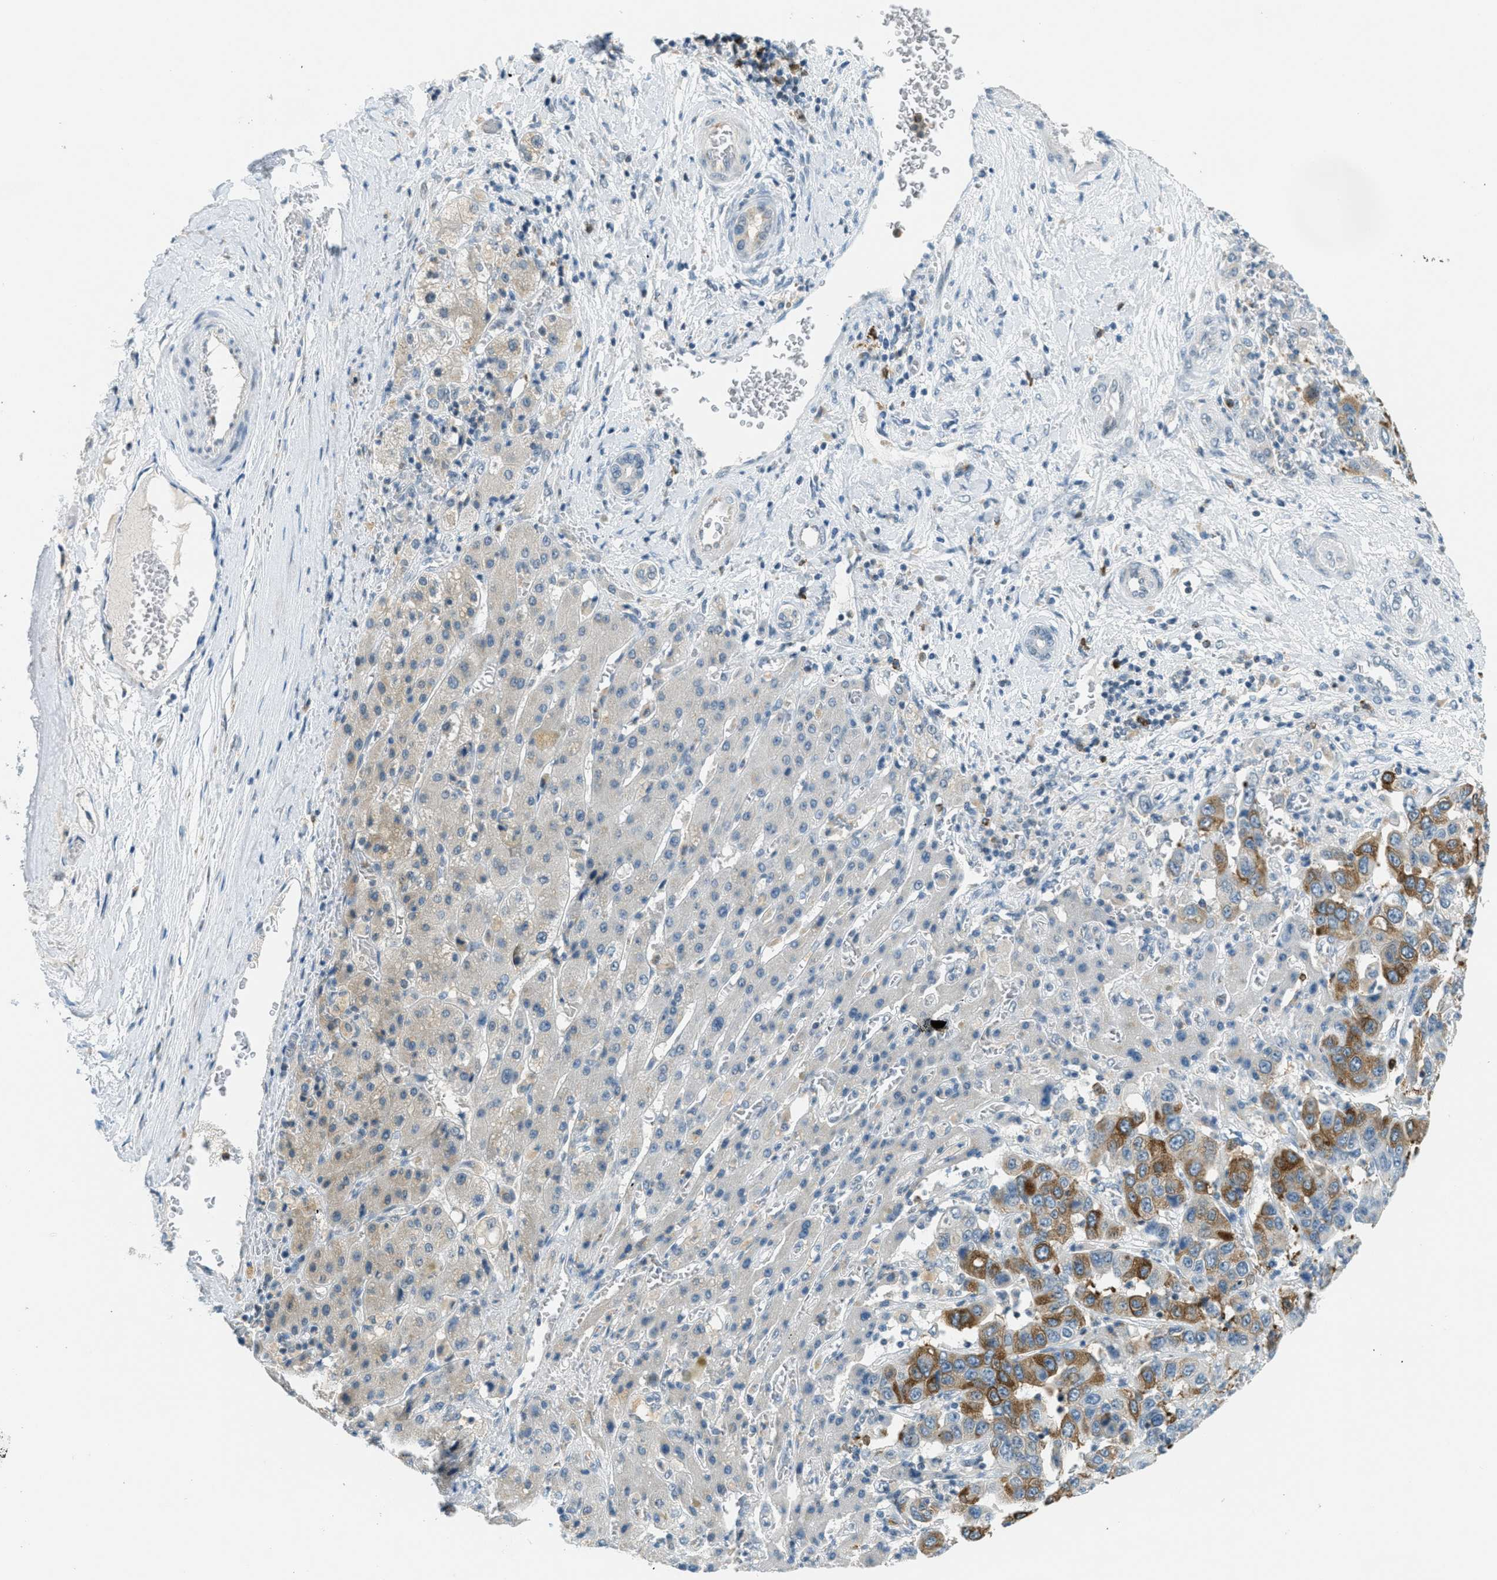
{"staining": {"intensity": "moderate", "quantity": ">75%", "location": "cytoplasmic/membranous"}, "tissue": "liver cancer", "cell_type": "Tumor cells", "image_type": "cancer", "snomed": [{"axis": "morphology", "description": "Cholangiocarcinoma"}, {"axis": "topography", "description": "Liver"}], "caption": "IHC histopathology image of neoplastic tissue: liver cholangiocarcinoma stained using immunohistochemistry (IHC) exhibits medium levels of moderate protein expression localized specifically in the cytoplasmic/membranous of tumor cells, appearing as a cytoplasmic/membranous brown color.", "gene": "FYN", "patient": {"sex": "female", "age": 52}}